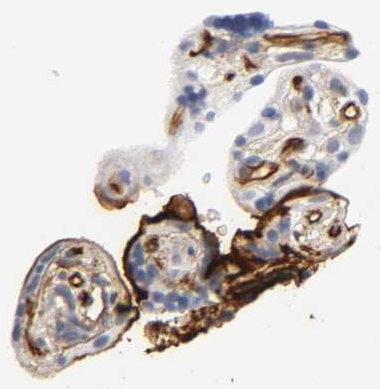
{"staining": {"intensity": "negative", "quantity": "none", "location": "none"}, "tissue": "placenta", "cell_type": "Decidual cells", "image_type": "normal", "snomed": [{"axis": "morphology", "description": "Normal tissue, NOS"}, {"axis": "topography", "description": "Placenta"}], "caption": "Decidual cells are negative for brown protein staining in unremarkable placenta.", "gene": "ICAM1", "patient": {"sex": "female", "age": 30}}